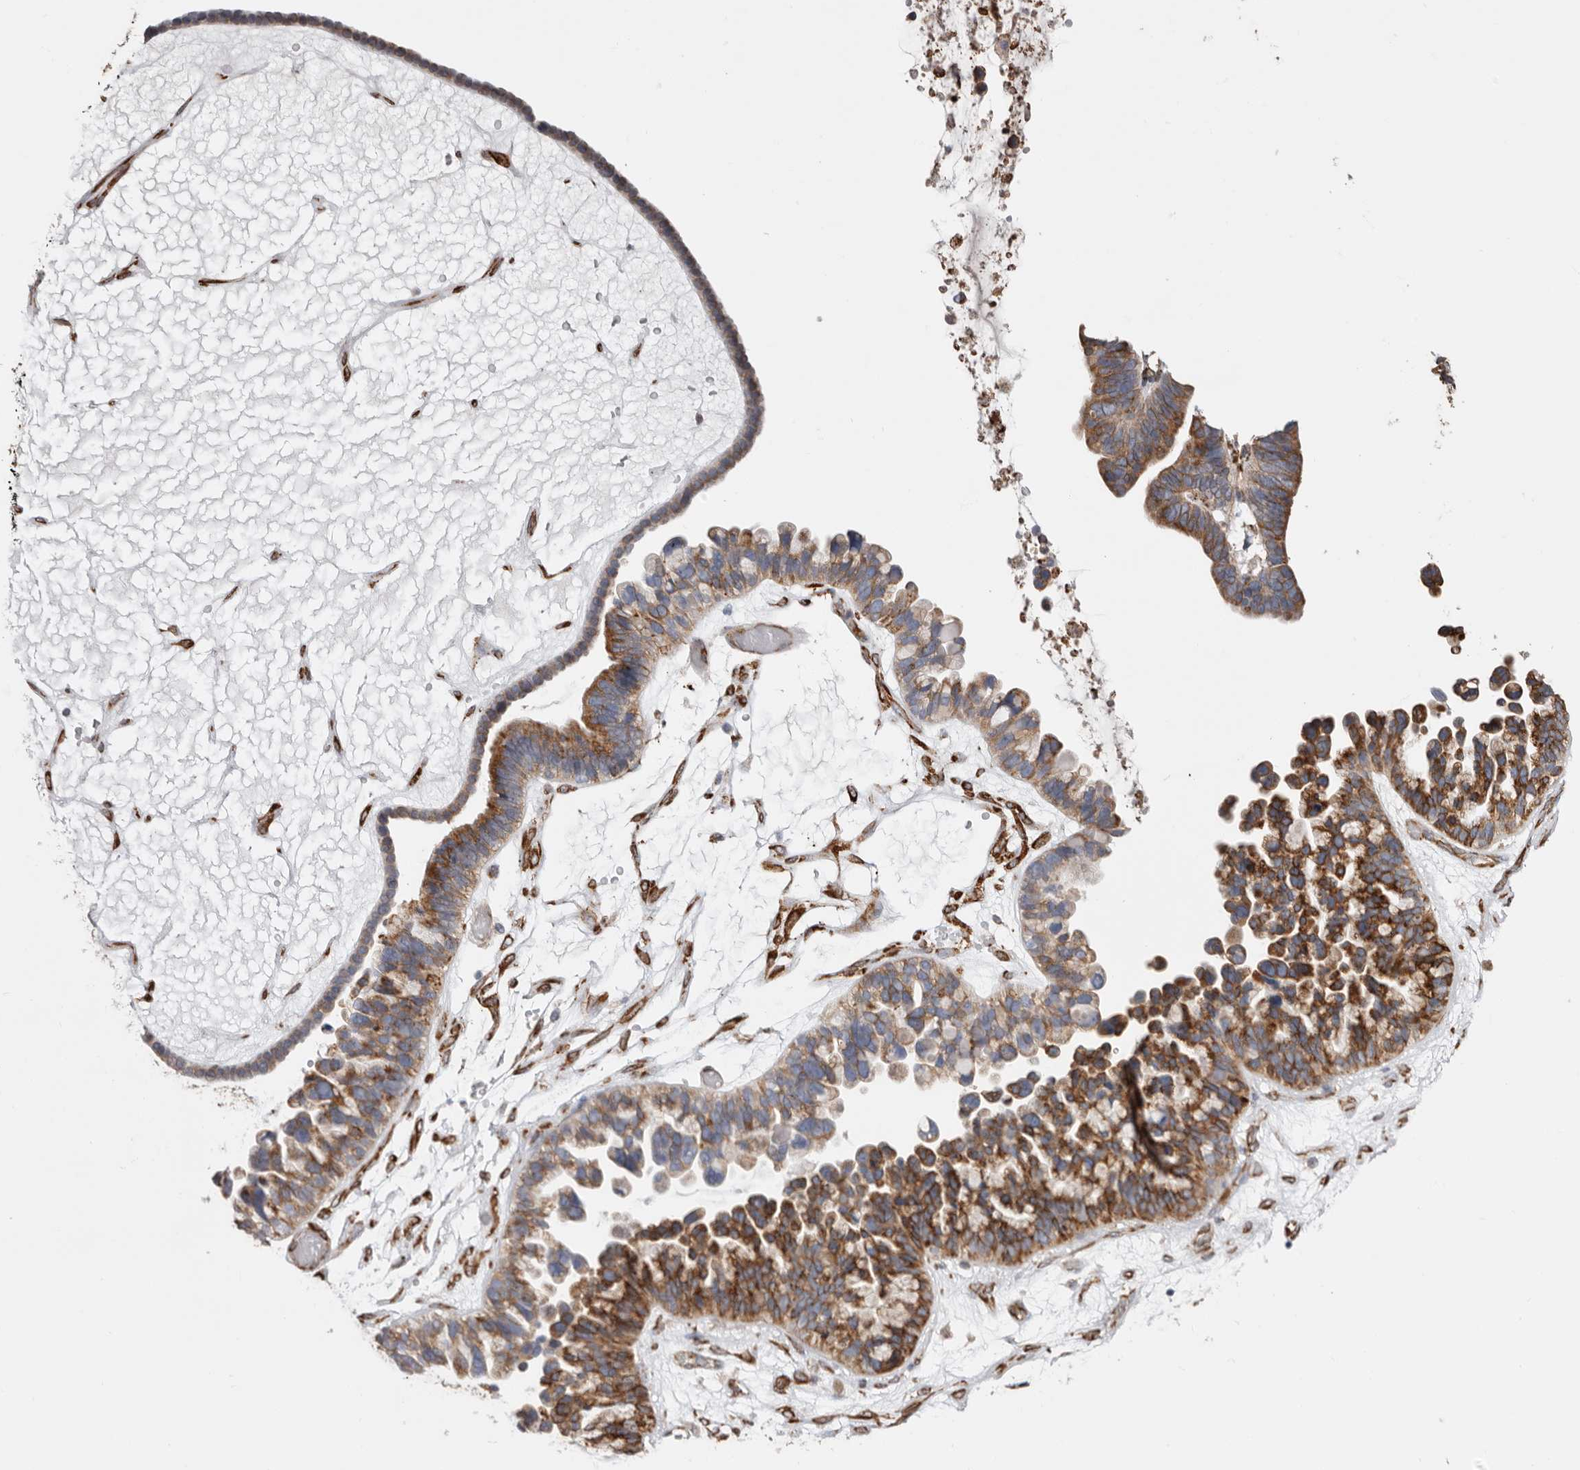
{"staining": {"intensity": "strong", "quantity": "25%-75%", "location": "cytoplasmic/membranous"}, "tissue": "ovarian cancer", "cell_type": "Tumor cells", "image_type": "cancer", "snomed": [{"axis": "morphology", "description": "Cystadenocarcinoma, serous, NOS"}, {"axis": "topography", "description": "Ovary"}], "caption": "Ovarian cancer (serous cystadenocarcinoma) stained with immunohistochemistry (IHC) displays strong cytoplasmic/membranous expression in about 25%-75% of tumor cells.", "gene": "SEMA3E", "patient": {"sex": "female", "age": 56}}